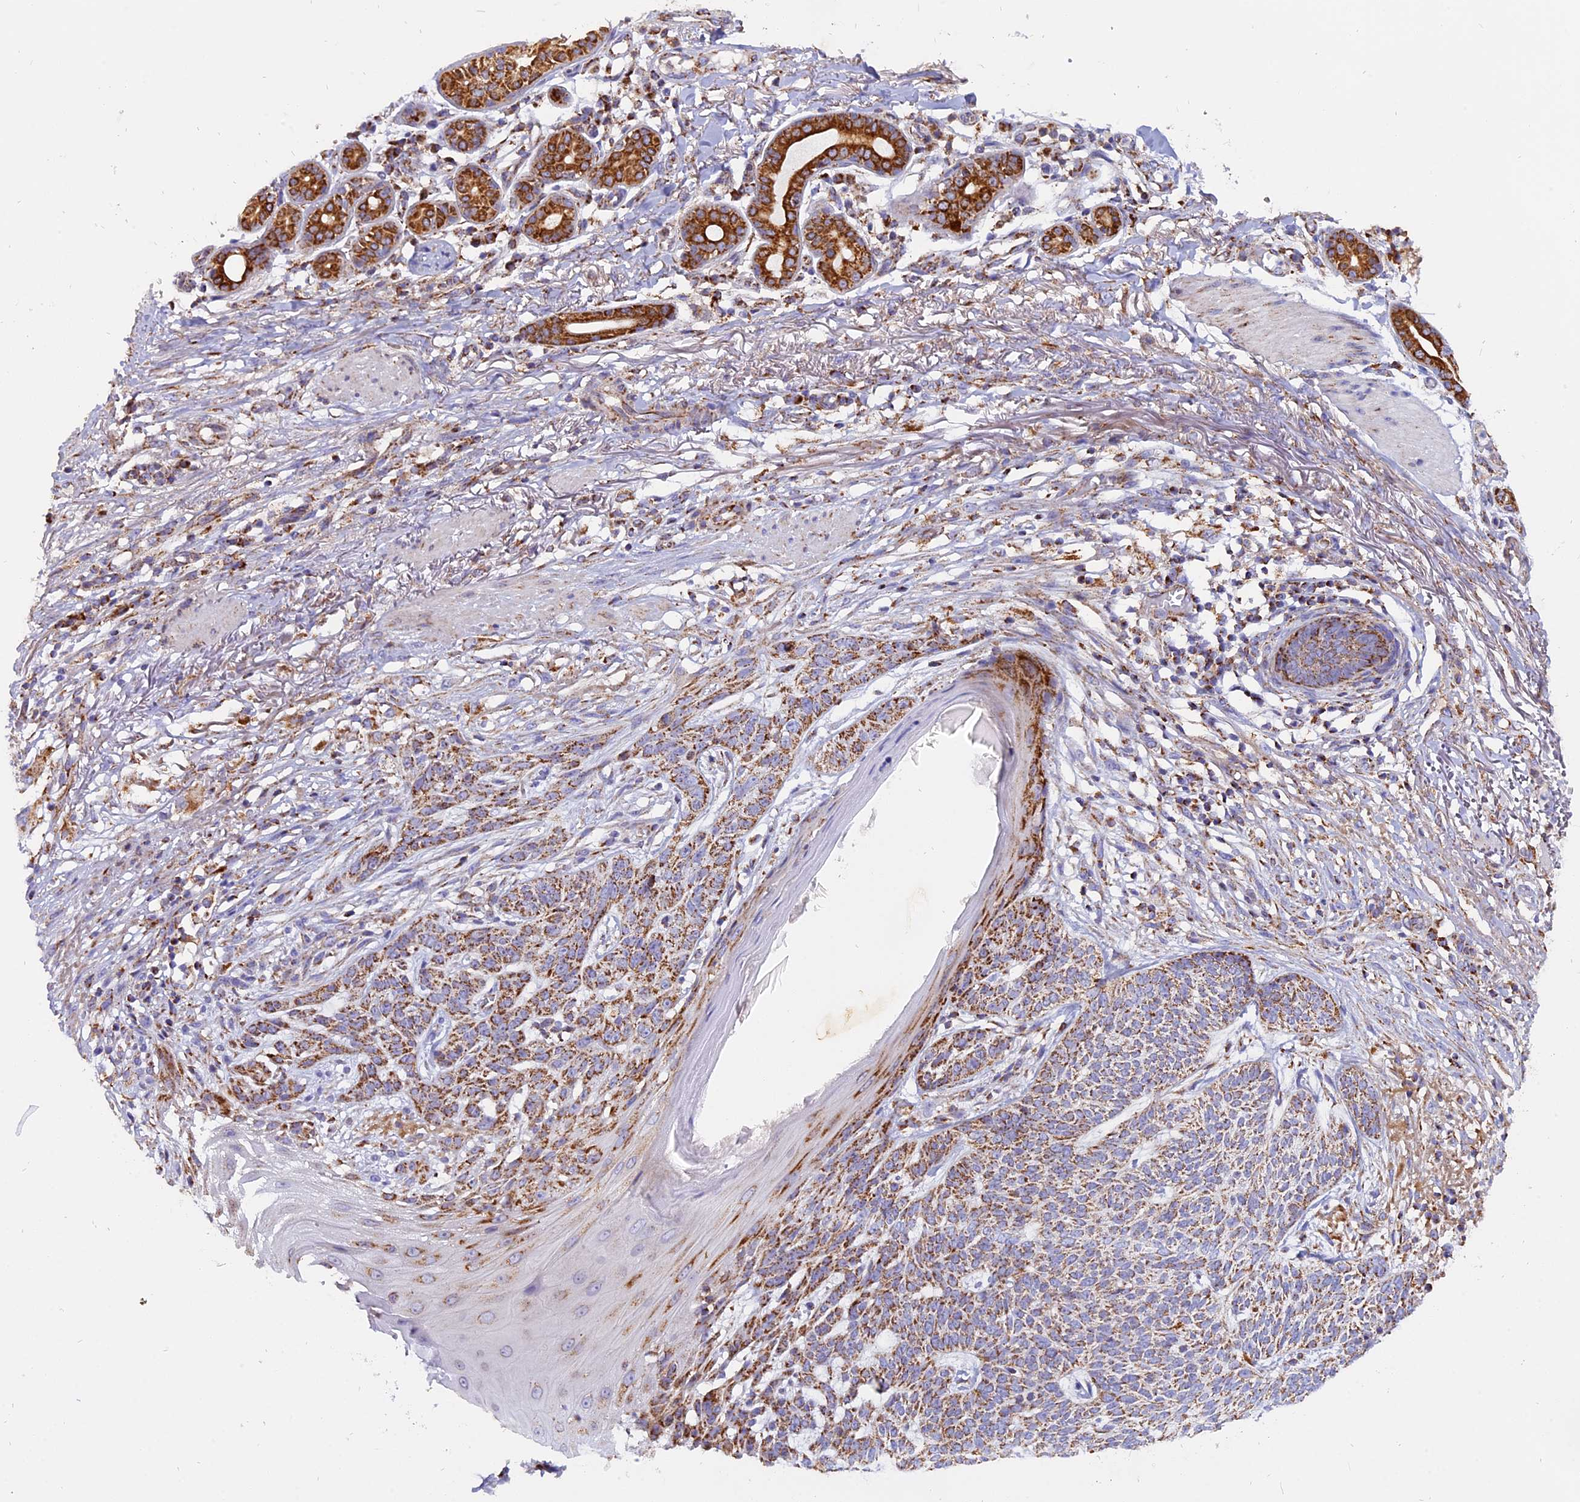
{"staining": {"intensity": "moderate", "quantity": ">75%", "location": "cytoplasmic/membranous"}, "tissue": "skin cancer", "cell_type": "Tumor cells", "image_type": "cancer", "snomed": [{"axis": "morphology", "description": "Normal tissue, NOS"}, {"axis": "morphology", "description": "Basal cell carcinoma"}, {"axis": "topography", "description": "Skin"}], "caption": "Immunohistochemical staining of human skin basal cell carcinoma reveals medium levels of moderate cytoplasmic/membranous protein expression in about >75% of tumor cells.", "gene": "MRPS34", "patient": {"sex": "male", "age": 64}}